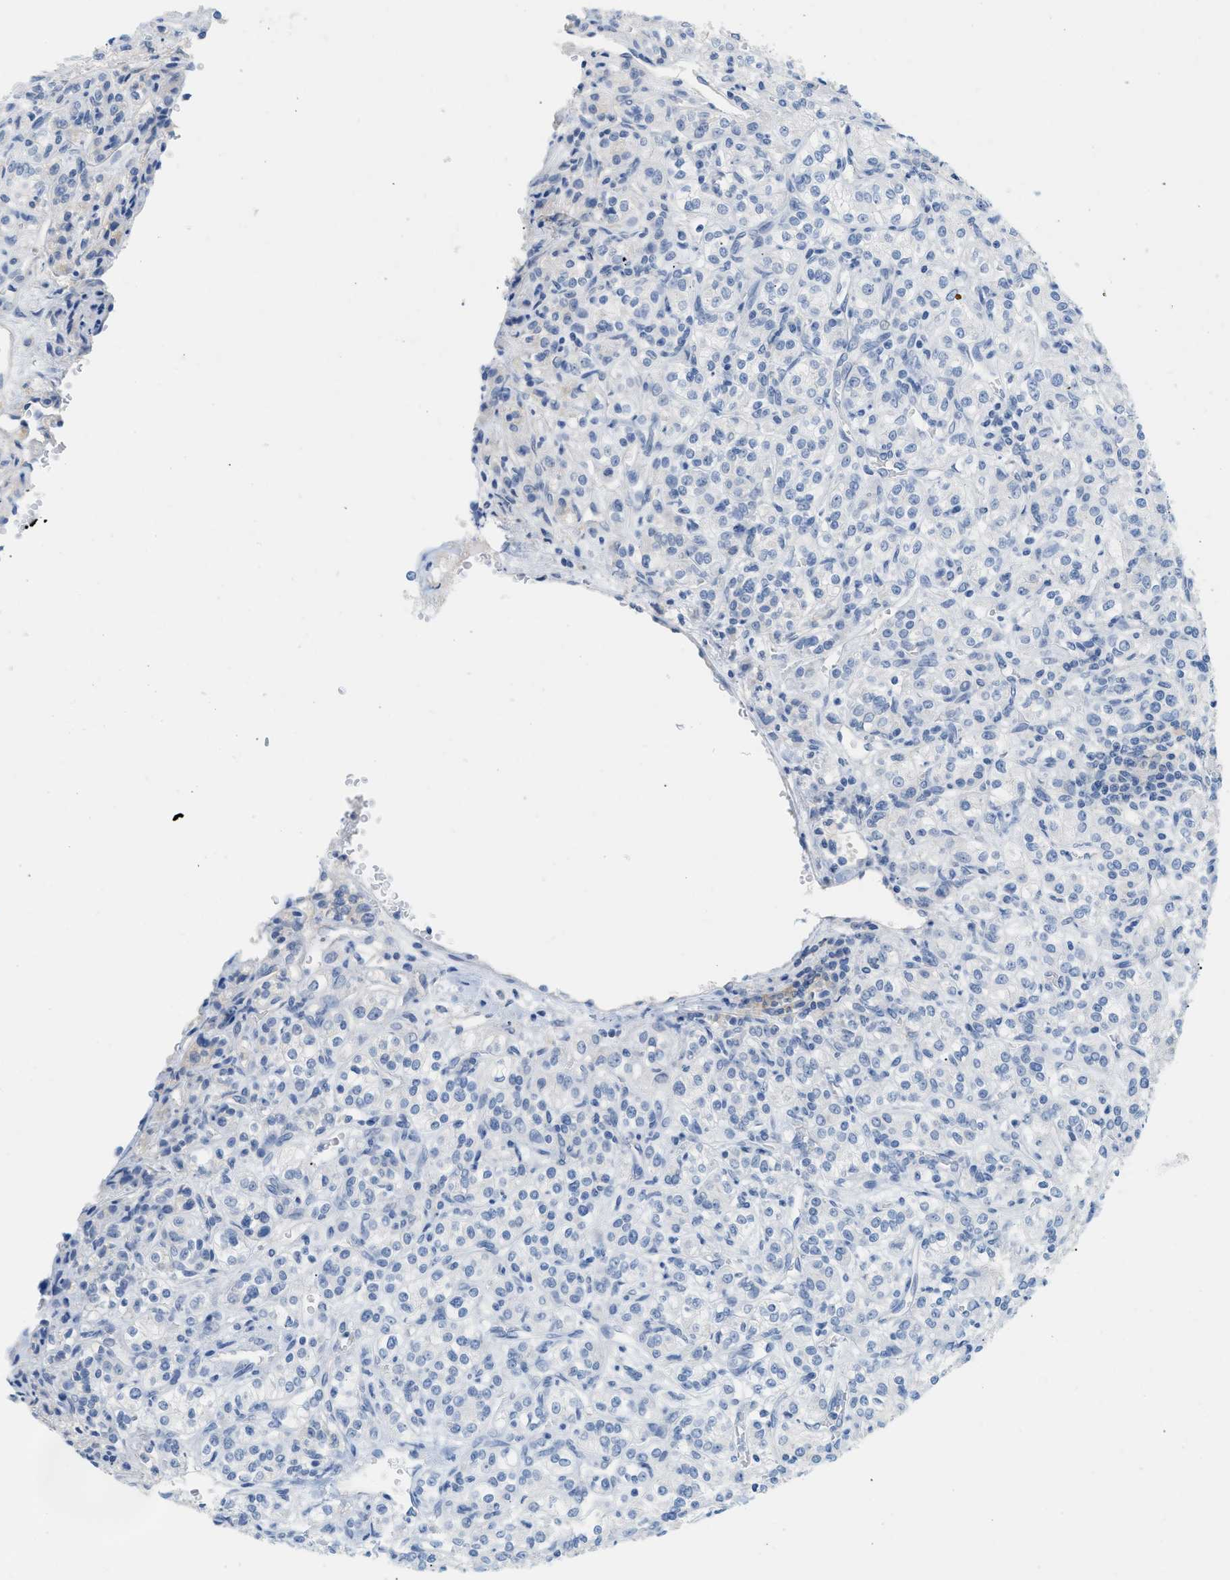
{"staining": {"intensity": "negative", "quantity": "none", "location": "none"}, "tissue": "renal cancer", "cell_type": "Tumor cells", "image_type": "cancer", "snomed": [{"axis": "morphology", "description": "Adenocarcinoma, NOS"}, {"axis": "topography", "description": "Kidney"}], "caption": "DAB (3,3'-diaminobenzidine) immunohistochemical staining of human renal cancer (adenocarcinoma) displays no significant staining in tumor cells.", "gene": "PAPPA", "patient": {"sex": "male", "age": 77}}